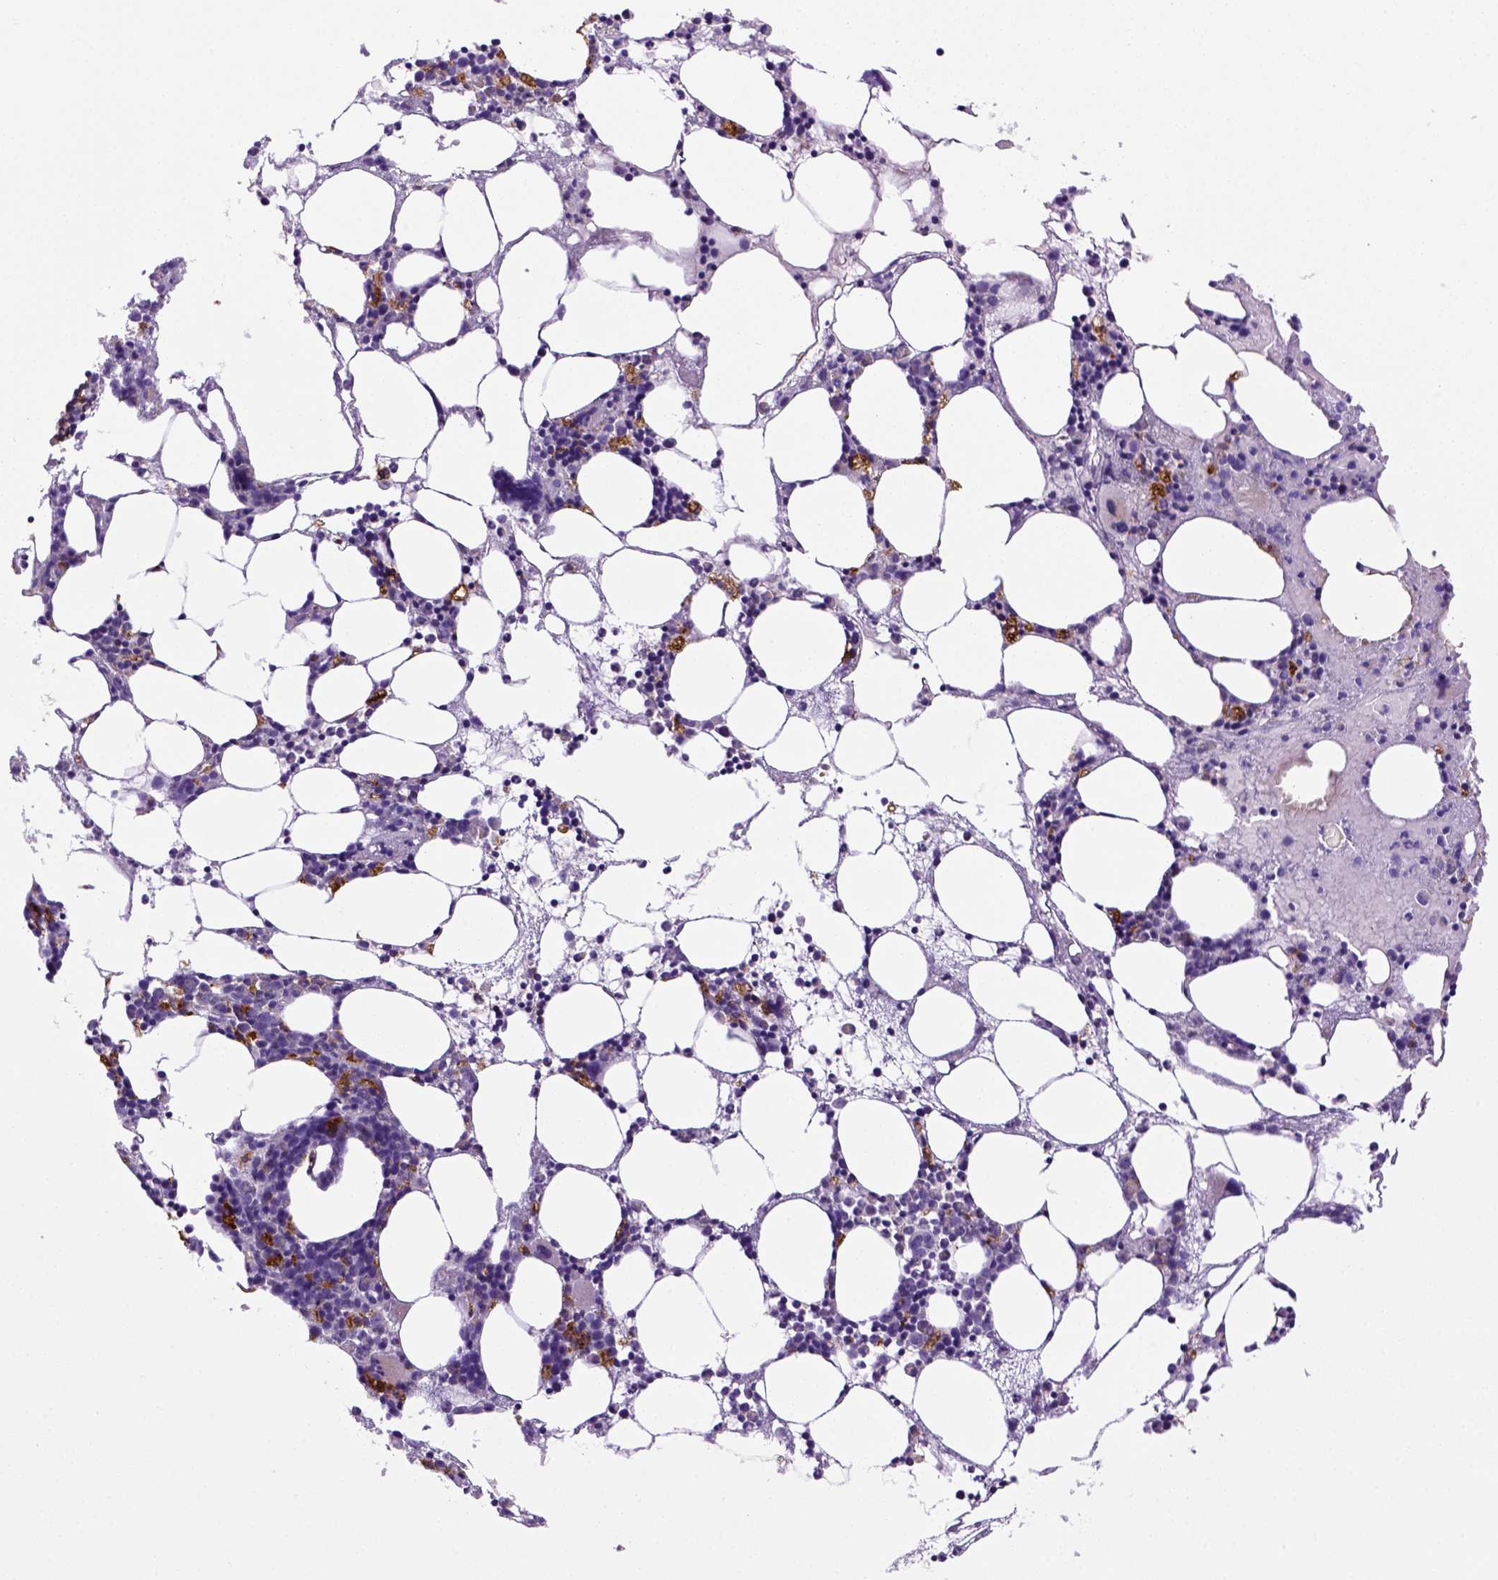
{"staining": {"intensity": "strong", "quantity": "<25%", "location": "cytoplasmic/membranous"}, "tissue": "bone marrow", "cell_type": "Hematopoietic cells", "image_type": "normal", "snomed": [{"axis": "morphology", "description": "Normal tissue, NOS"}, {"axis": "topography", "description": "Bone marrow"}], "caption": "This histopathology image reveals immunohistochemistry staining of unremarkable bone marrow, with medium strong cytoplasmic/membranous positivity in approximately <25% of hematopoietic cells.", "gene": "CD68", "patient": {"sex": "male", "age": 54}}